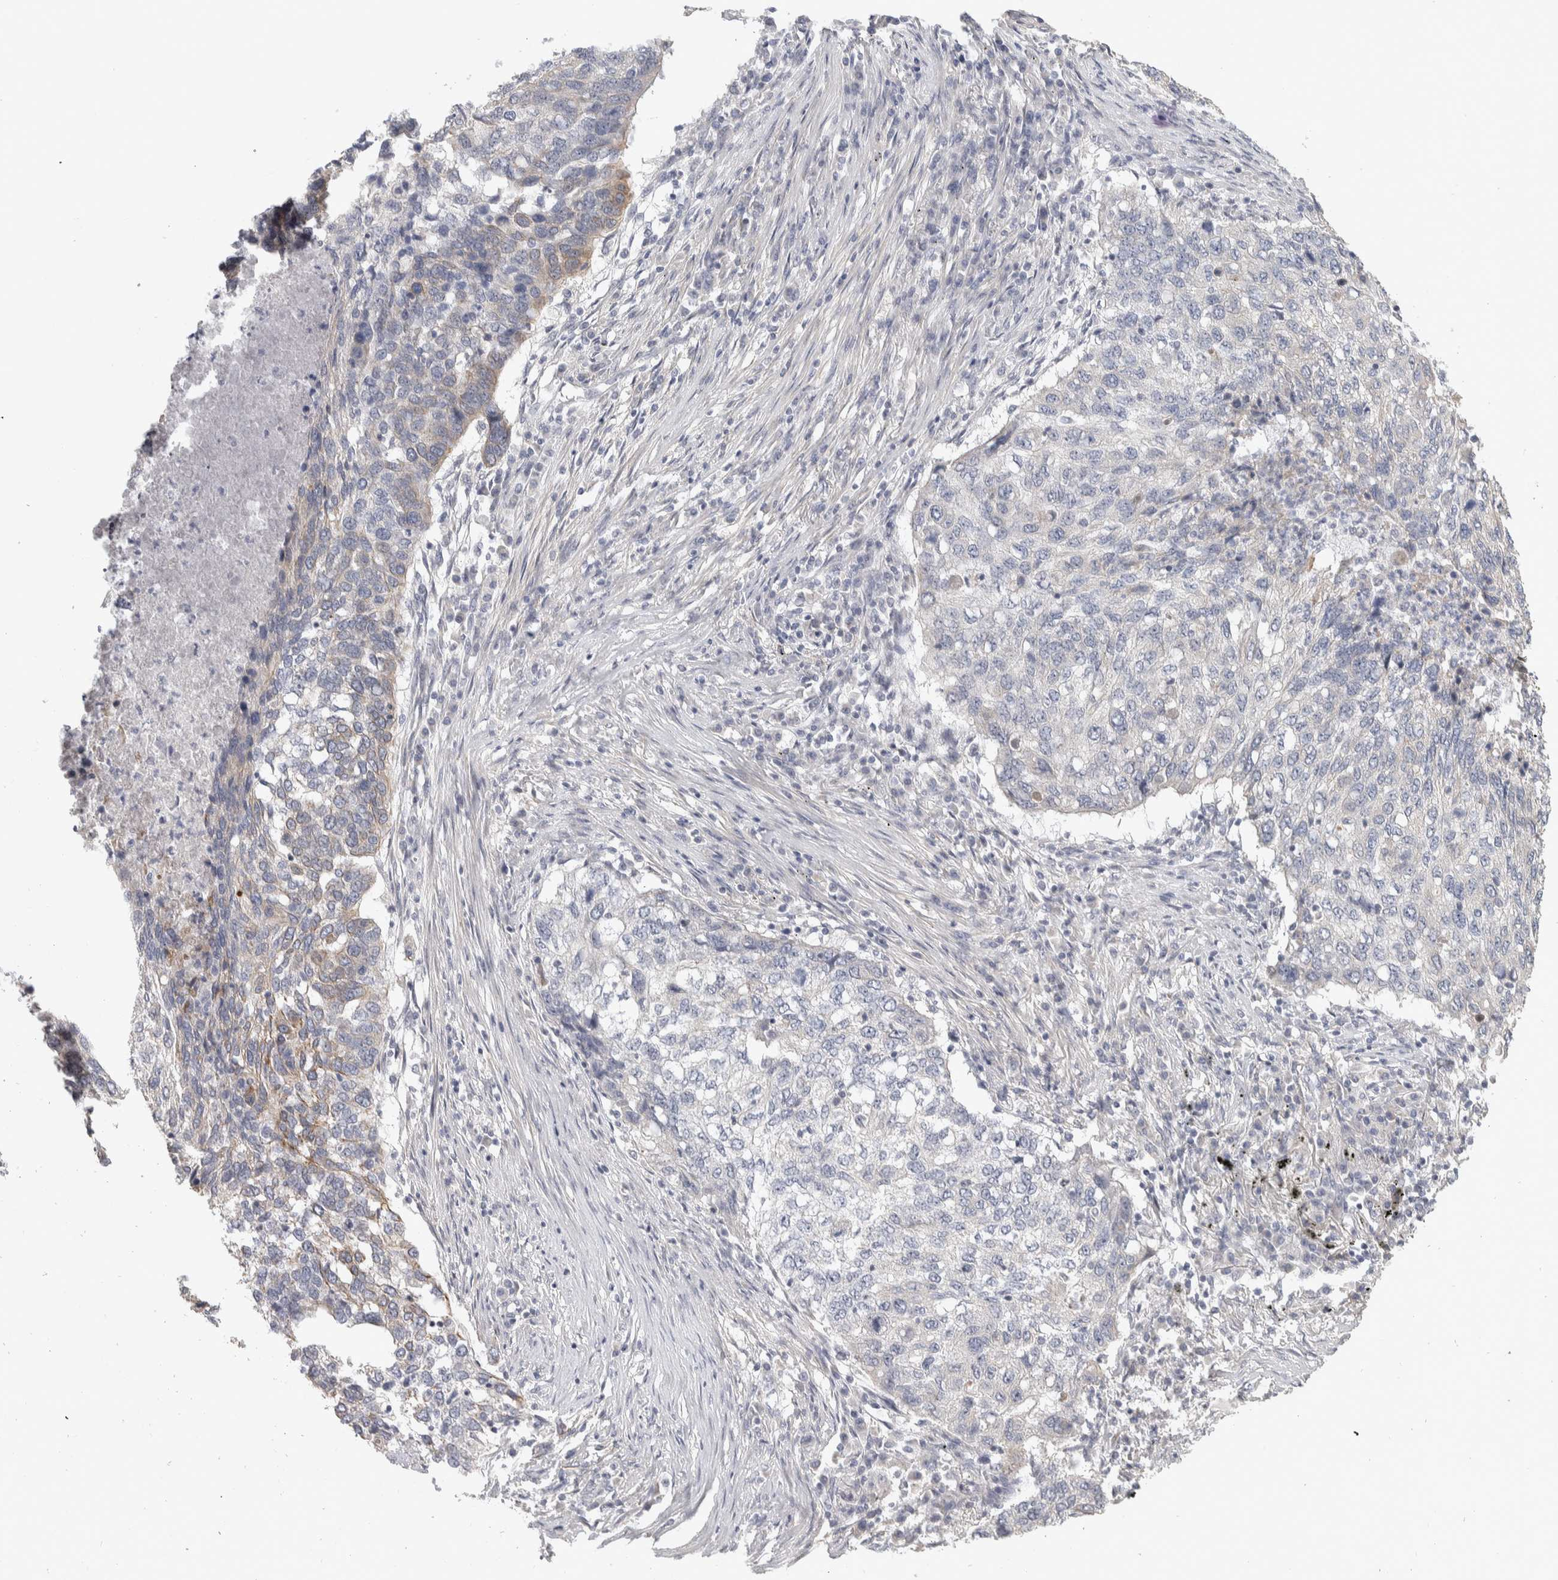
{"staining": {"intensity": "weak", "quantity": "<25%", "location": "cytoplasmic/membranous"}, "tissue": "lung cancer", "cell_type": "Tumor cells", "image_type": "cancer", "snomed": [{"axis": "morphology", "description": "Squamous cell carcinoma, NOS"}, {"axis": "topography", "description": "Lung"}], "caption": "DAB (3,3'-diaminobenzidine) immunohistochemical staining of human lung squamous cell carcinoma shows no significant positivity in tumor cells.", "gene": "DCXR", "patient": {"sex": "female", "age": 63}}